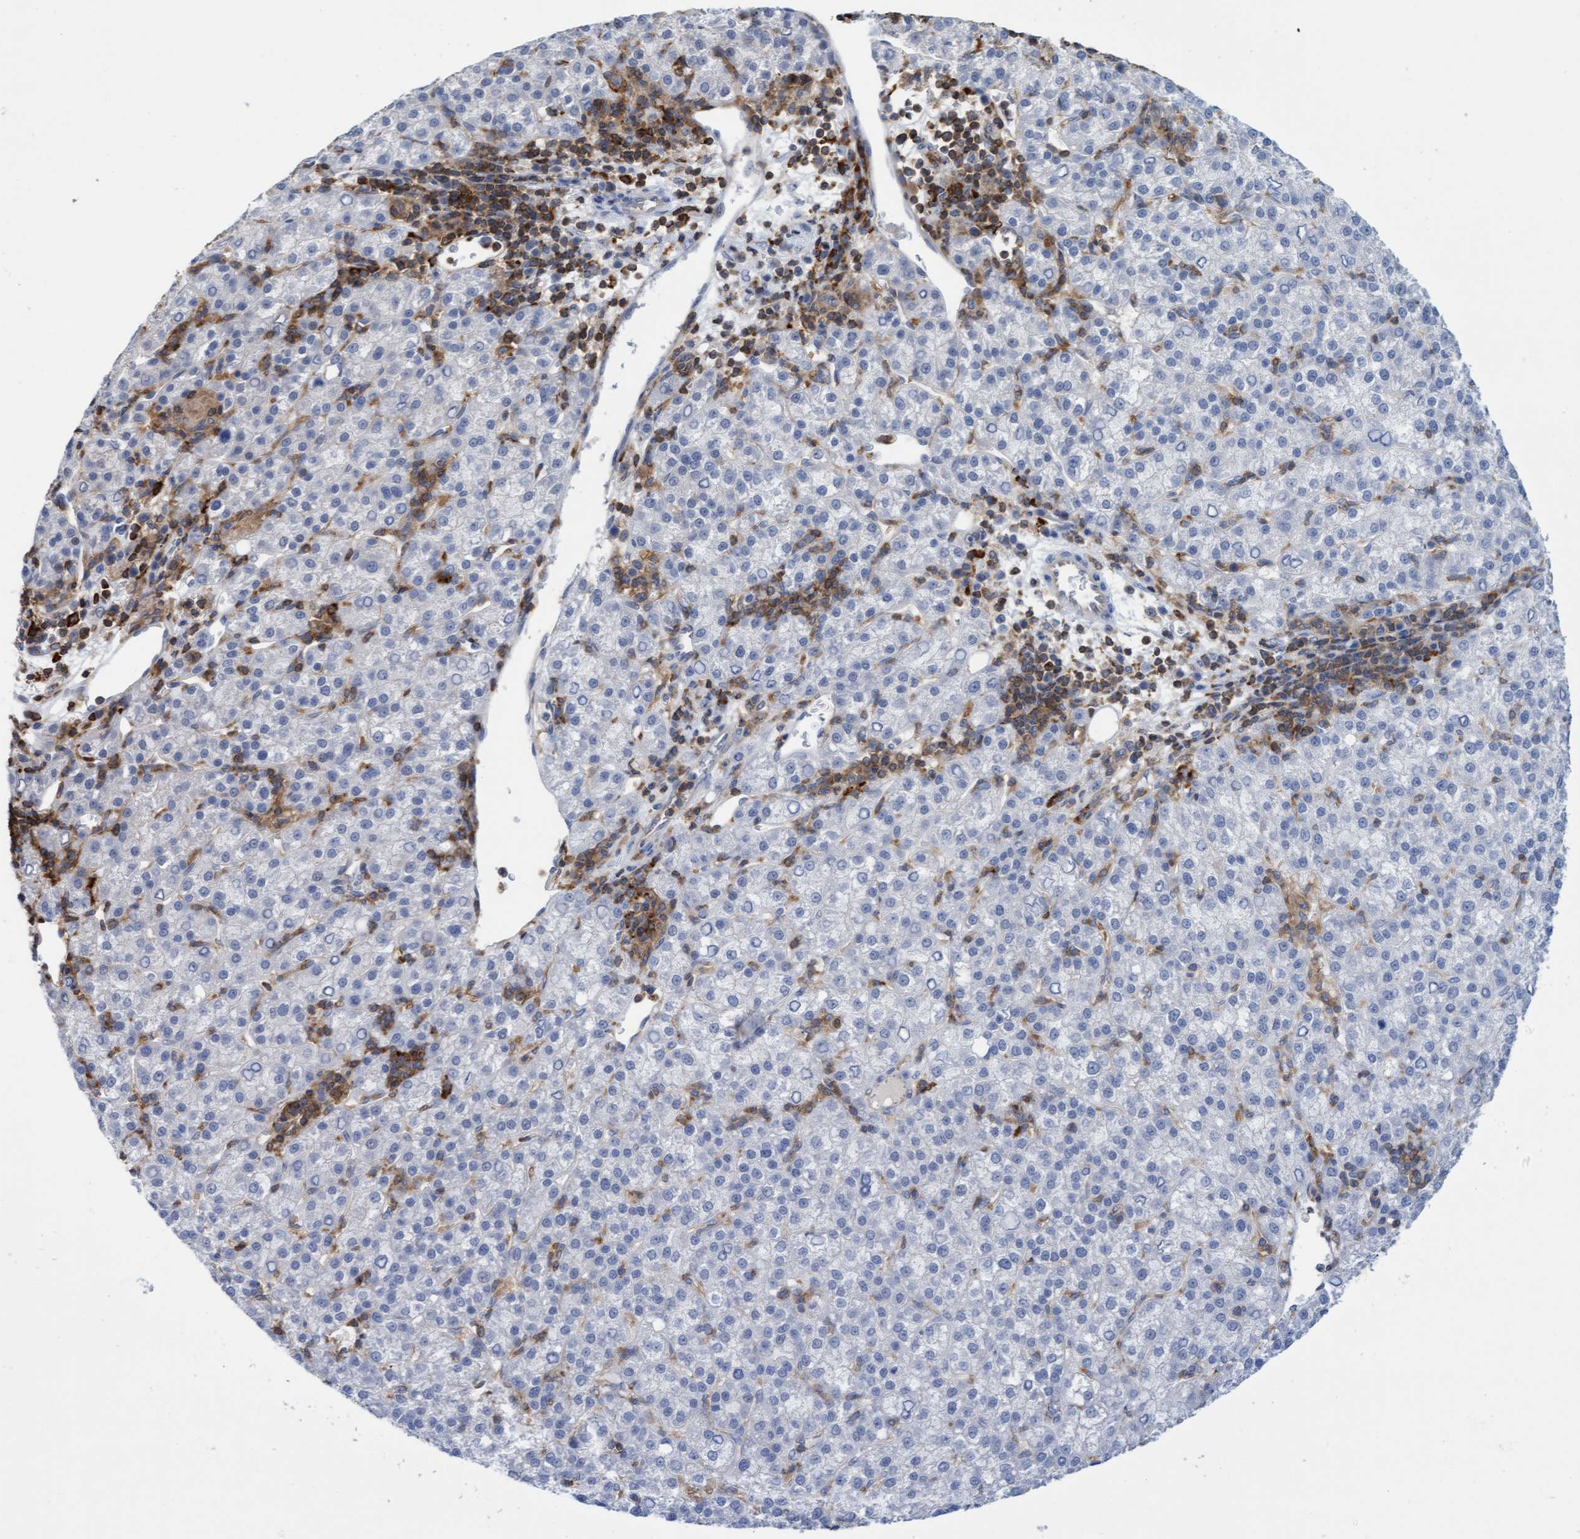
{"staining": {"intensity": "negative", "quantity": "none", "location": "none"}, "tissue": "liver cancer", "cell_type": "Tumor cells", "image_type": "cancer", "snomed": [{"axis": "morphology", "description": "Carcinoma, Hepatocellular, NOS"}, {"axis": "topography", "description": "Liver"}], "caption": "Immunohistochemical staining of hepatocellular carcinoma (liver) demonstrates no significant expression in tumor cells.", "gene": "FNBP1", "patient": {"sex": "female", "age": 58}}